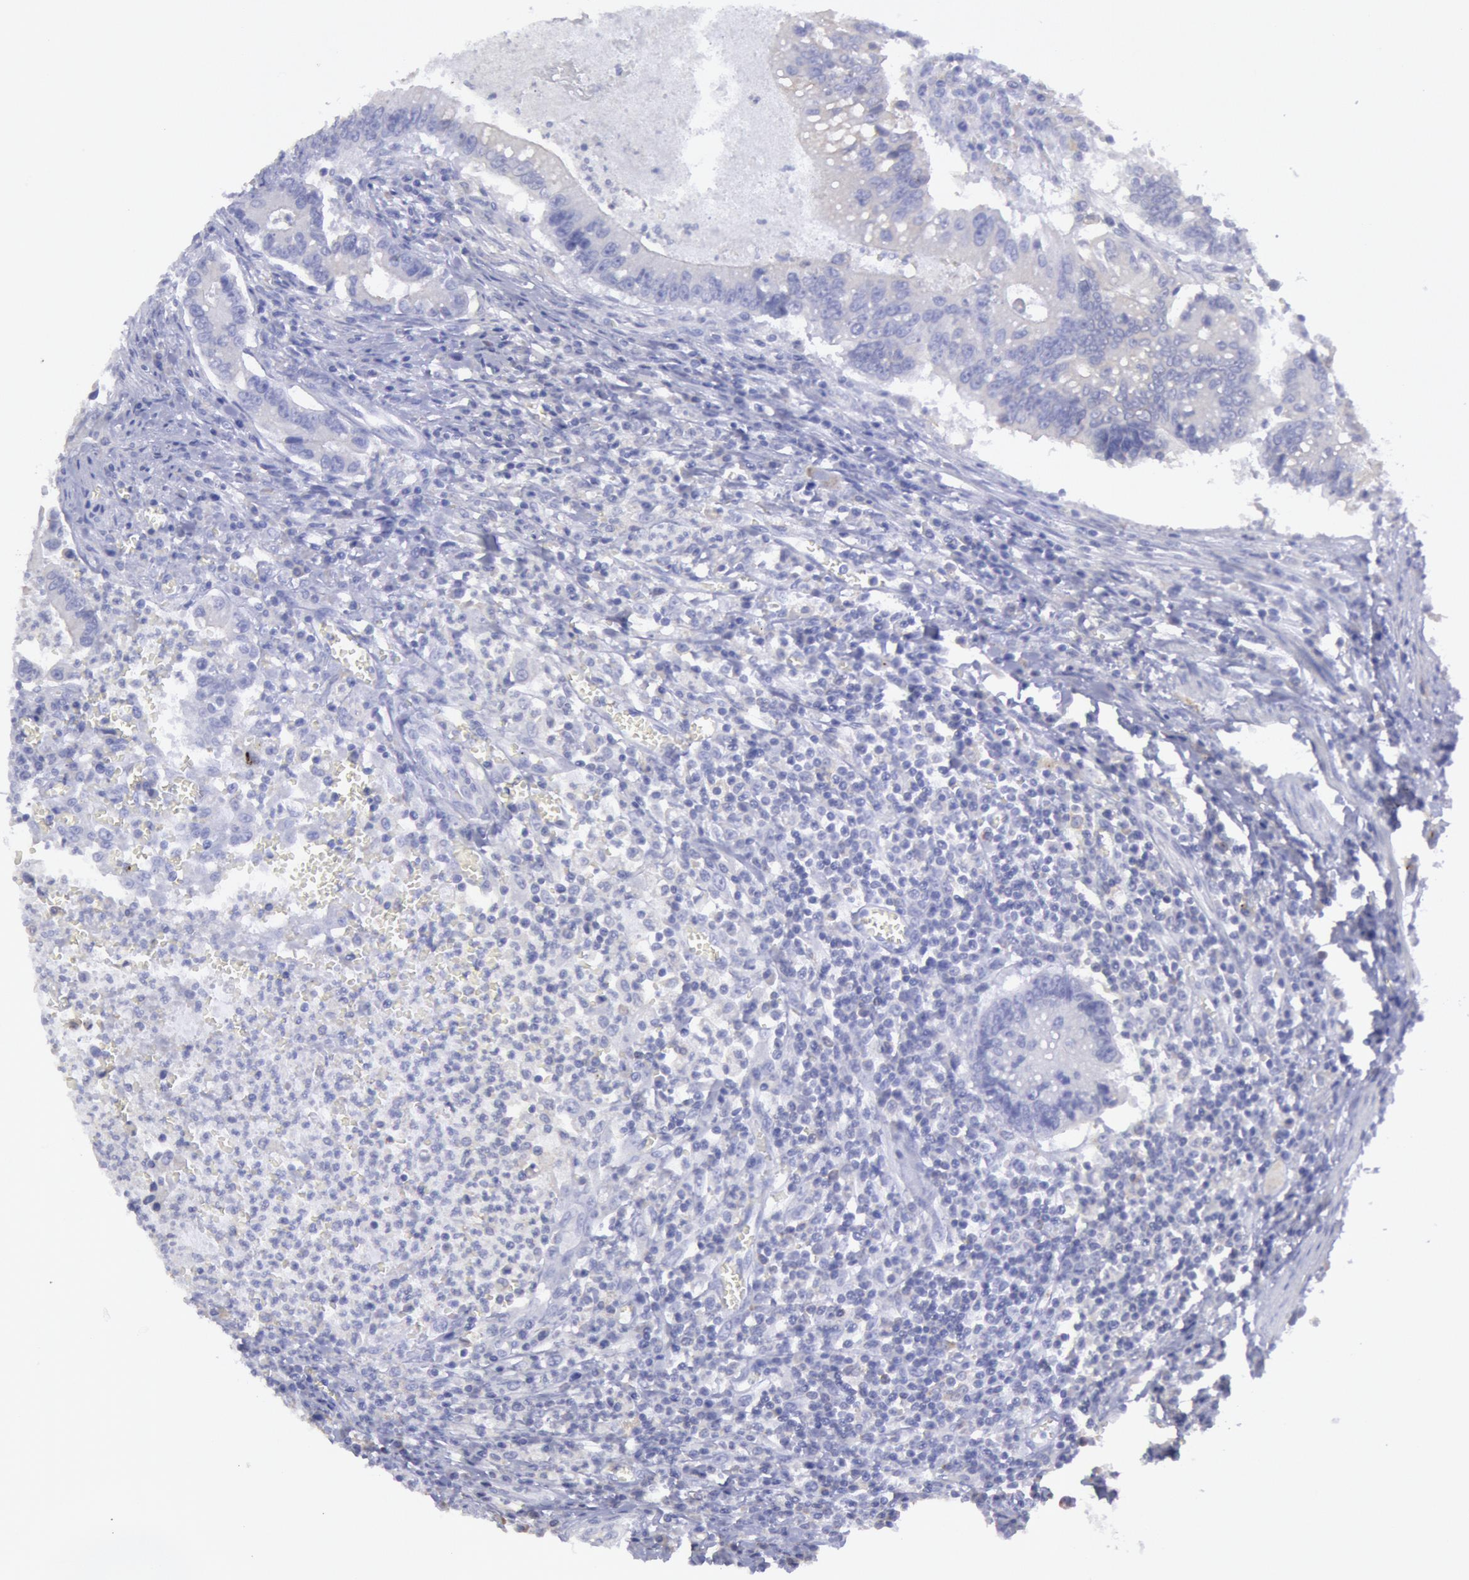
{"staining": {"intensity": "negative", "quantity": "none", "location": "none"}, "tissue": "colorectal cancer", "cell_type": "Tumor cells", "image_type": "cancer", "snomed": [{"axis": "morphology", "description": "Adenocarcinoma, NOS"}, {"axis": "topography", "description": "Rectum"}], "caption": "DAB immunohistochemical staining of human colorectal cancer (adenocarcinoma) shows no significant staining in tumor cells. (DAB immunohistochemistry (IHC) visualized using brightfield microscopy, high magnification).", "gene": "MYH7", "patient": {"sex": "female", "age": 81}}